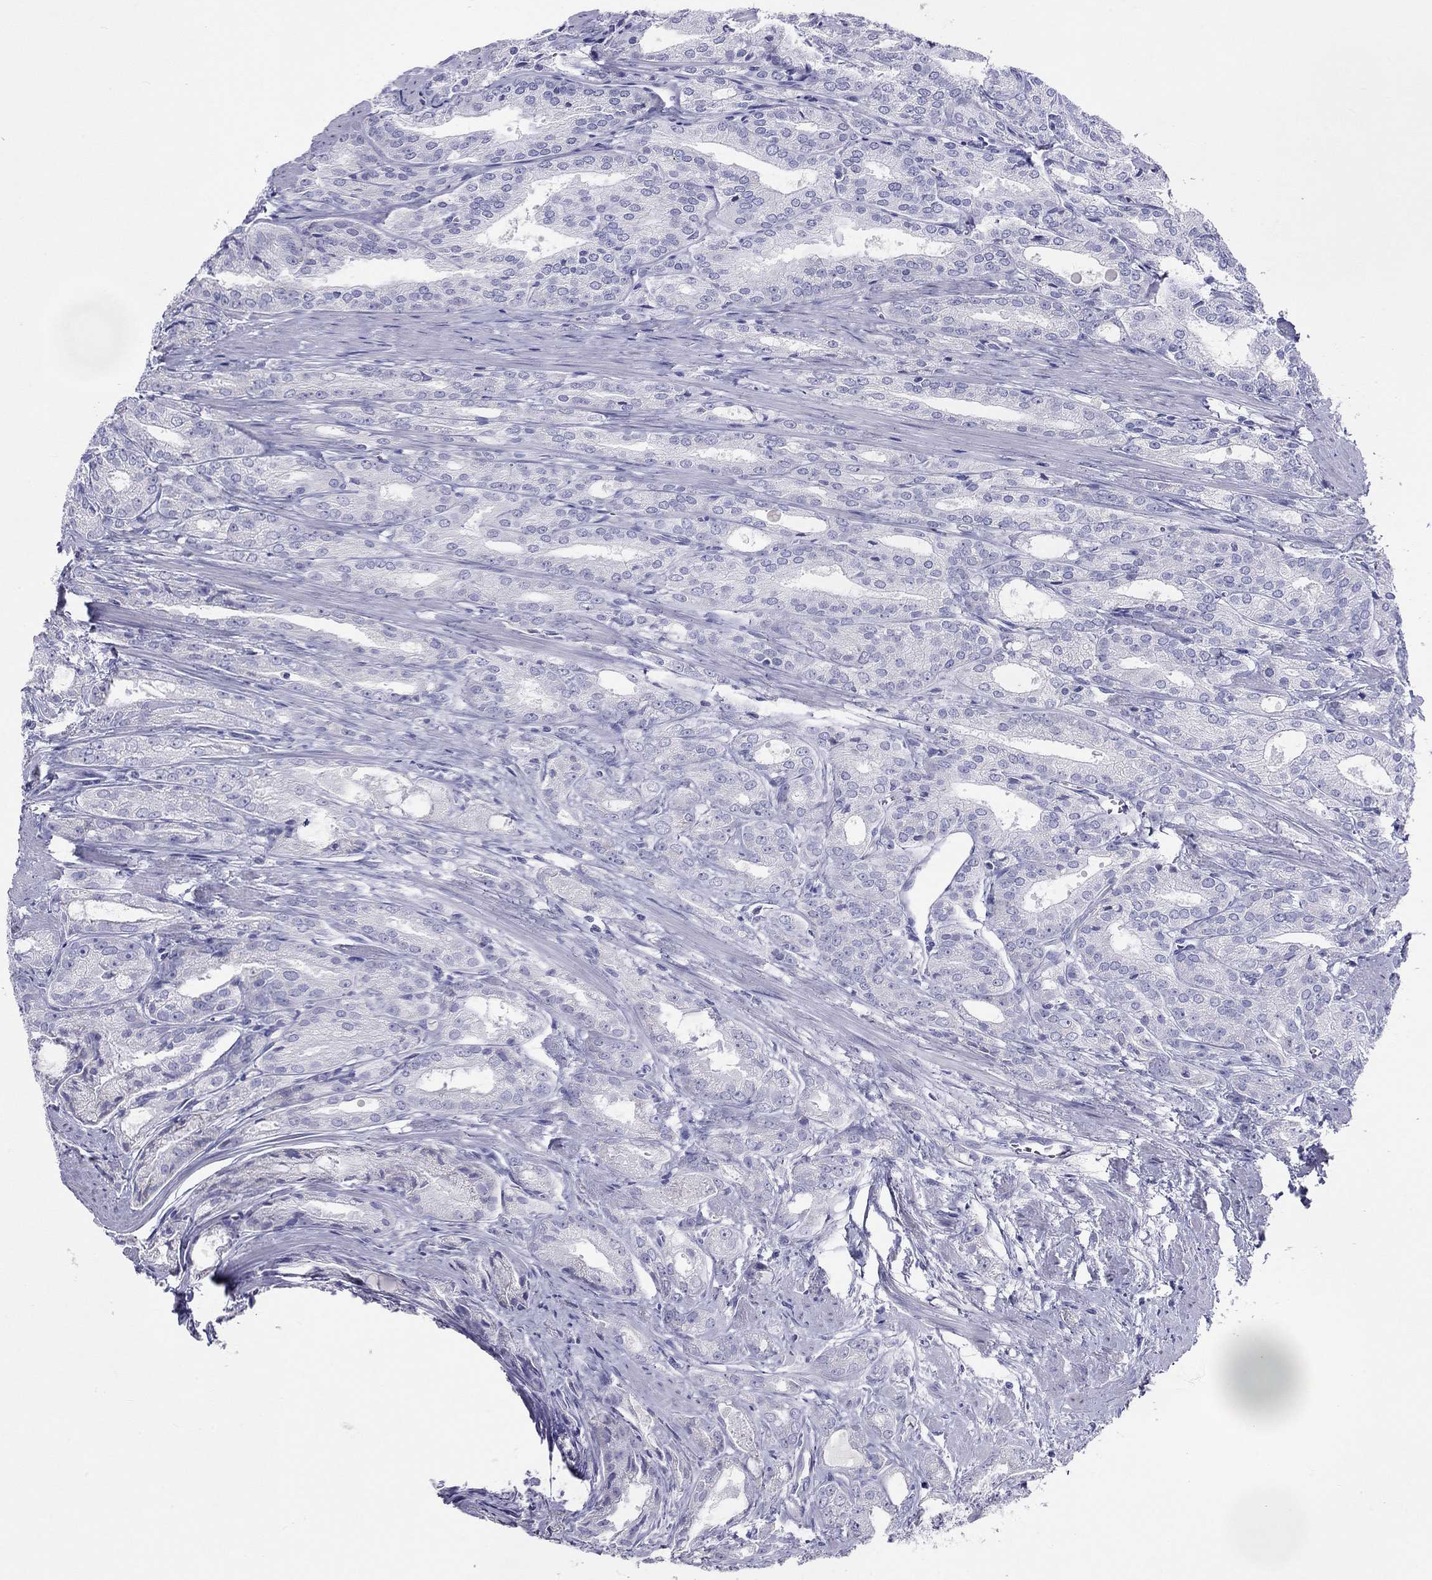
{"staining": {"intensity": "negative", "quantity": "none", "location": "none"}, "tissue": "prostate cancer", "cell_type": "Tumor cells", "image_type": "cancer", "snomed": [{"axis": "morphology", "description": "Adenocarcinoma, NOS"}, {"axis": "morphology", "description": "Adenocarcinoma, High grade"}, {"axis": "topography", "description": "Prostate"}], "caption": "Human prostate adenocarcinoma (high-grade) stained for a protein using immunohistochemistry demonstrates no positivity in tumor cells.", "gene": "DPY19L2", "patient": {"sex": "male", "age": 70}}